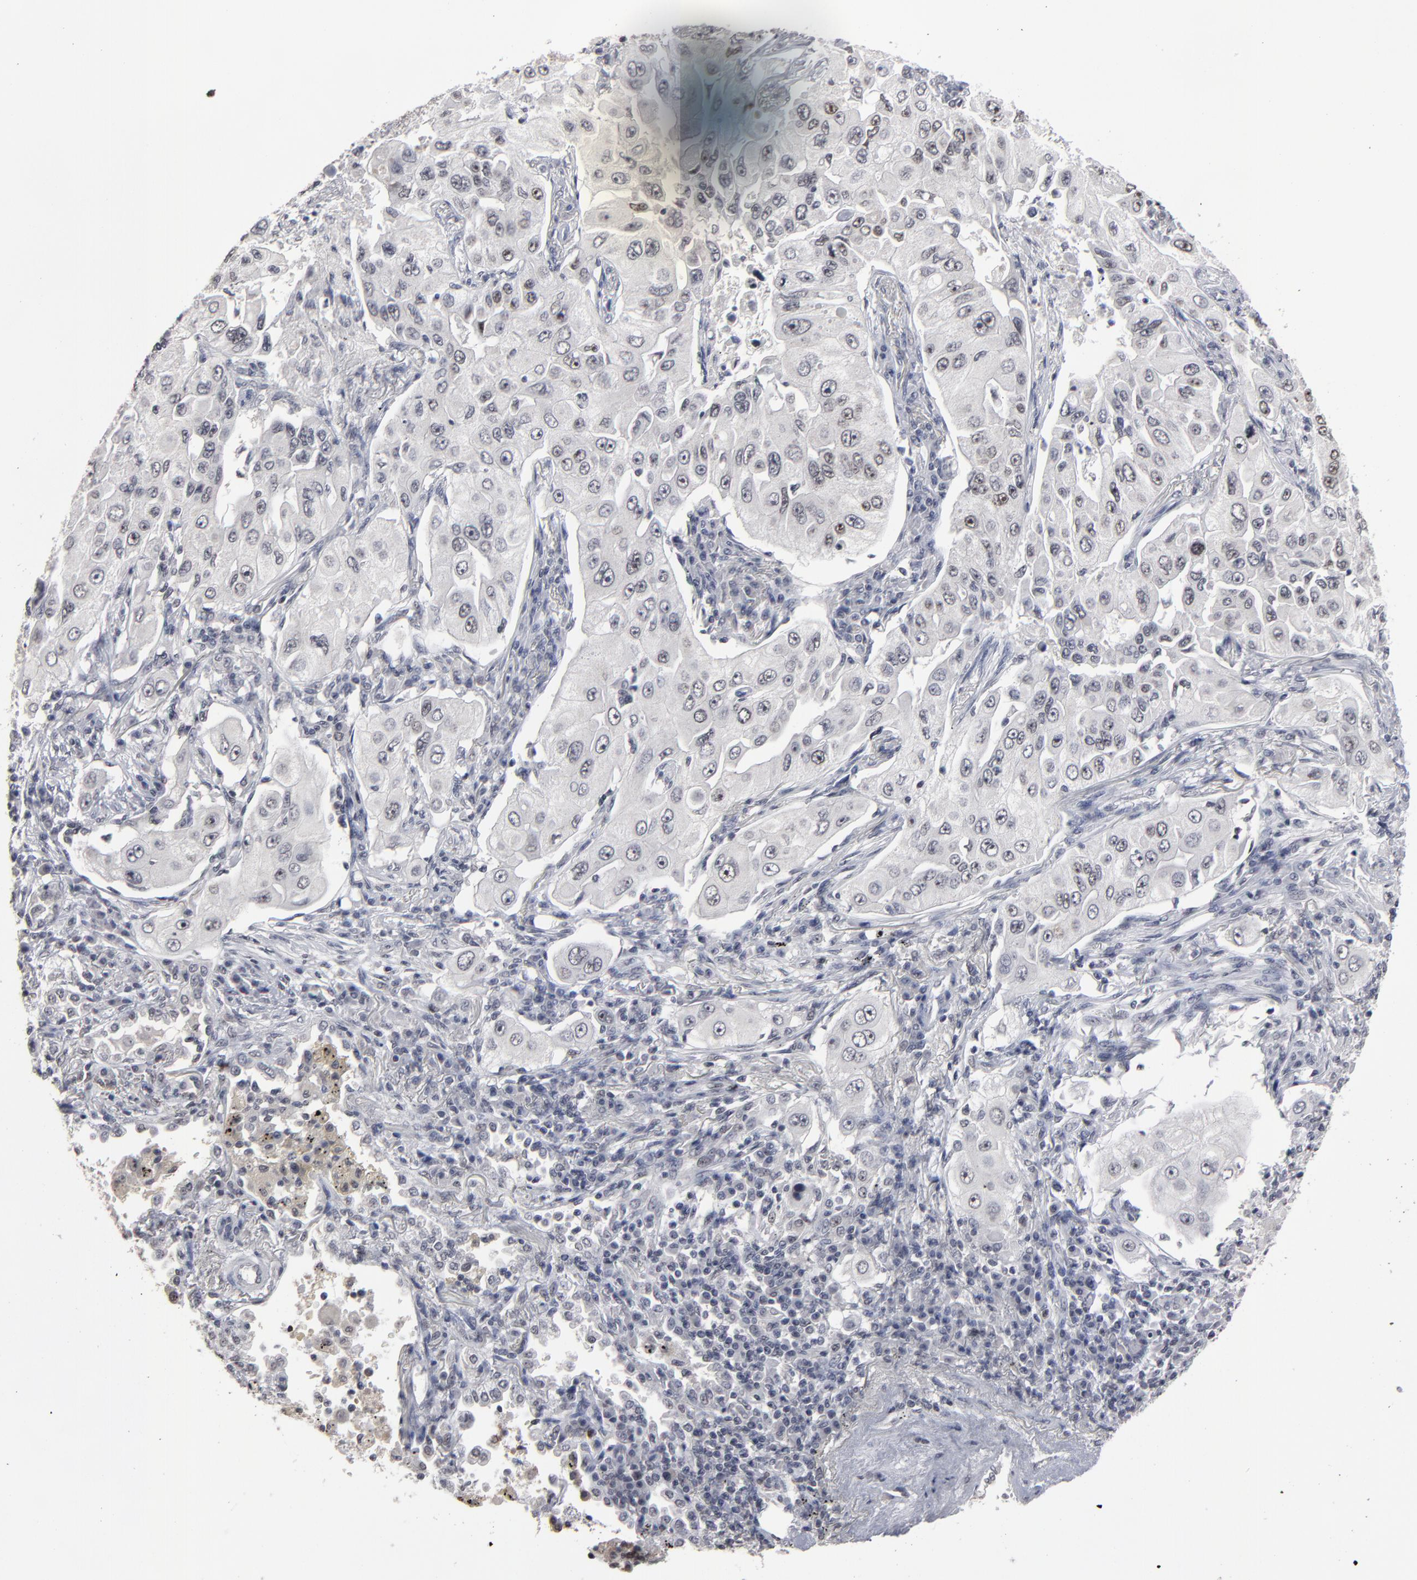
{"staining": {"intensity": "negative", "quantity": "none", "location": "none"}, "tissue": "lung cancer", "cell_type": "Tumor cells", "image_type": "cancer", "snomed": [{"axis": "morphology", "description": "Adenocarcinoma, NOS"}, {"axis": "topography", "description": "Lung"}], "caption": "Lung adenocarcinoma was stained to show a protein in brown. There is no significant staining in tumor cells. Brightfield microscopy of immunohistochemistry (IHC) stained with DAB (3,3'-diaminobenzidine) (brown) and hematoxylin (blue), captured at high magnification.", "gene": "SSRP1", "patient": {"sex": "male", "age": 84}}